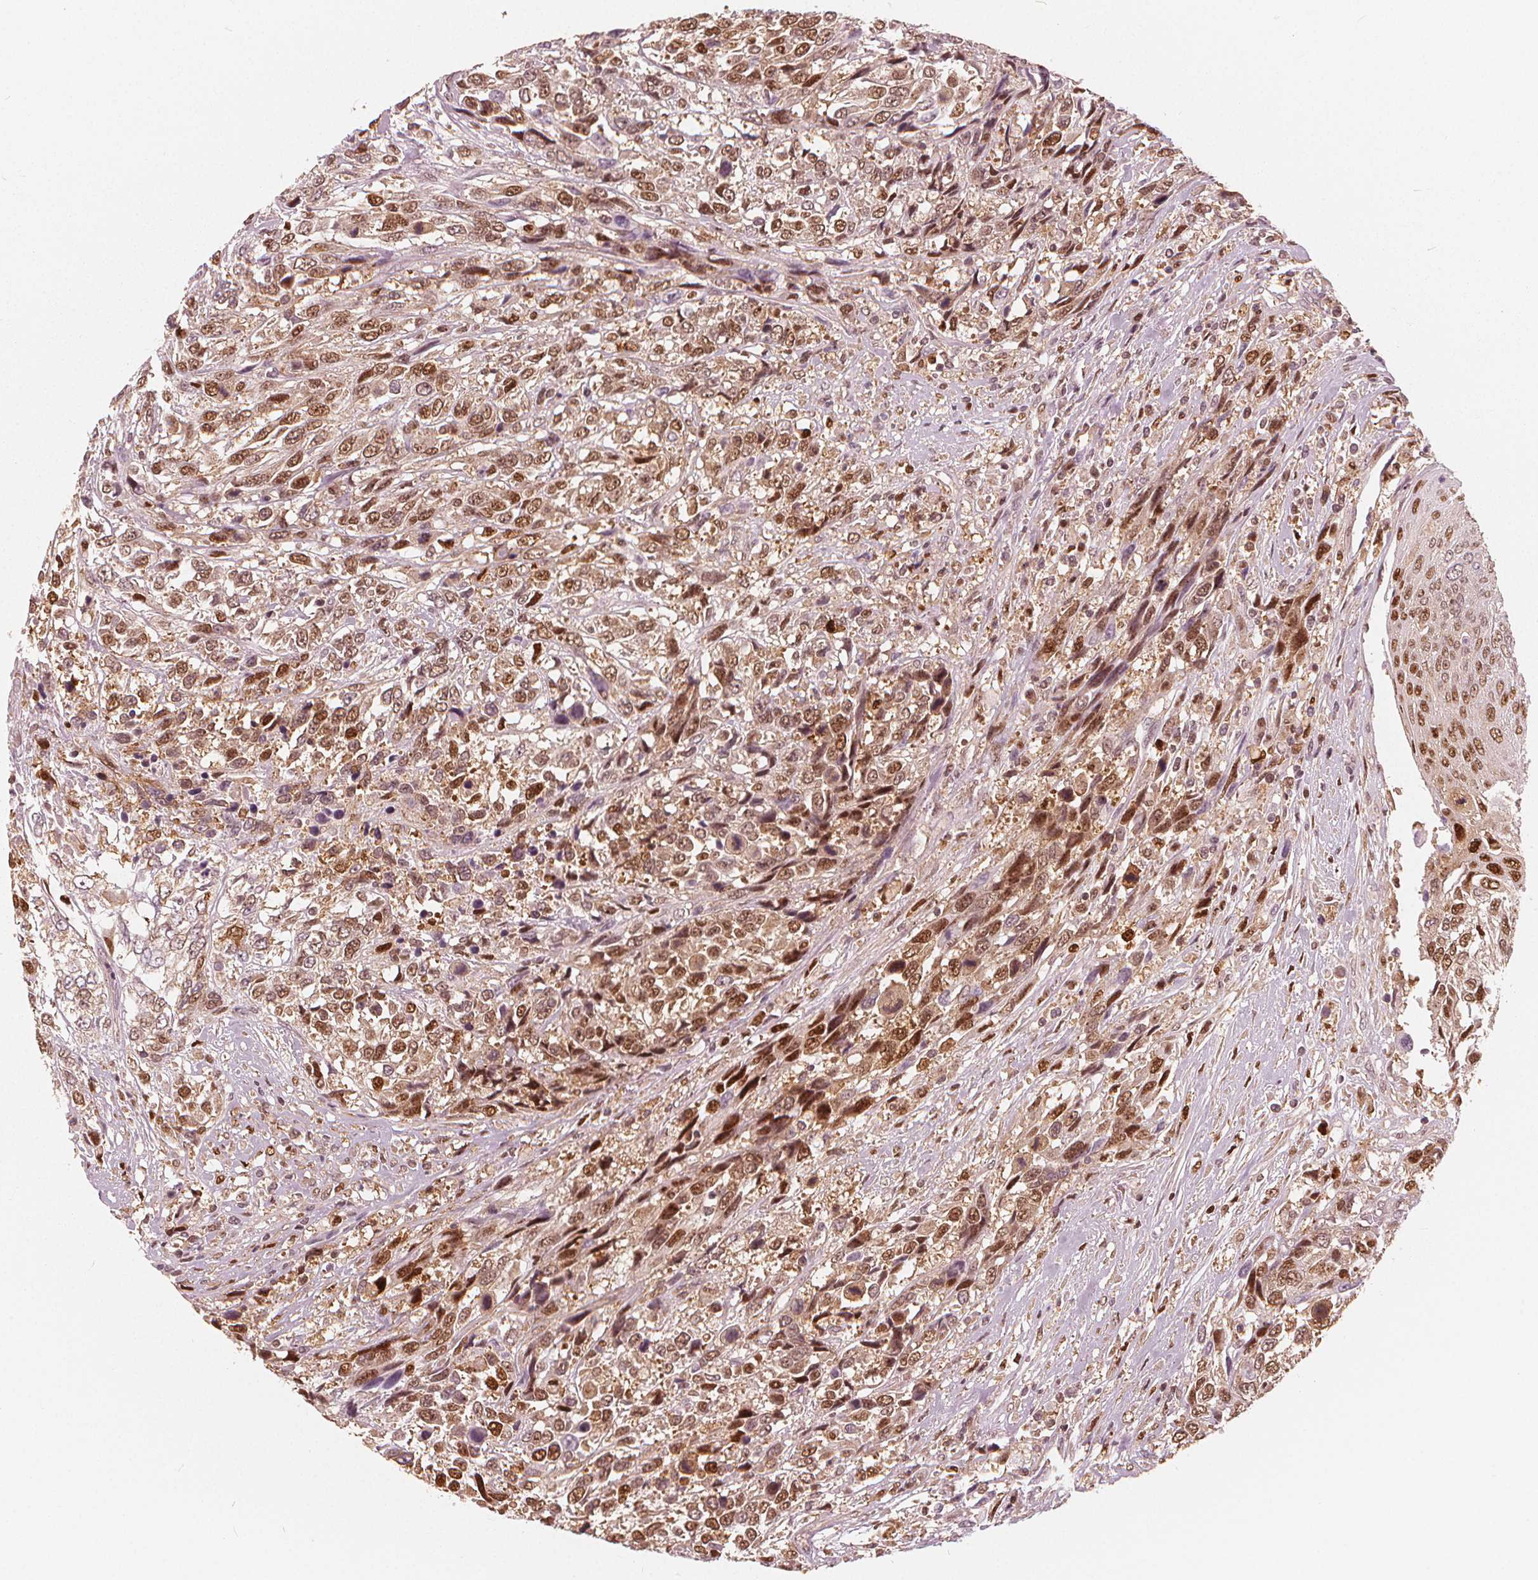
{"staining": {"intensity": "moderate", "quantity": ">75%", "location": "nuclear"}, "tissue": "urothelial cancer", "cell_type": "Tumor cells", "image_type": "cancer", "snomed": [{"axis": "morphology", "description": "Urothelial carcinoma, High grade"}, {"axis": "topography", "description": "Urinary bladder"}], "caption": "Urothelial cancer was stained to show a protein in brown. There is medium levels of moderate nuclear positivity in about >75% of tumor cells.", "gene": "SQSTM1", "patient": {"sex": "female", "age": 70}}